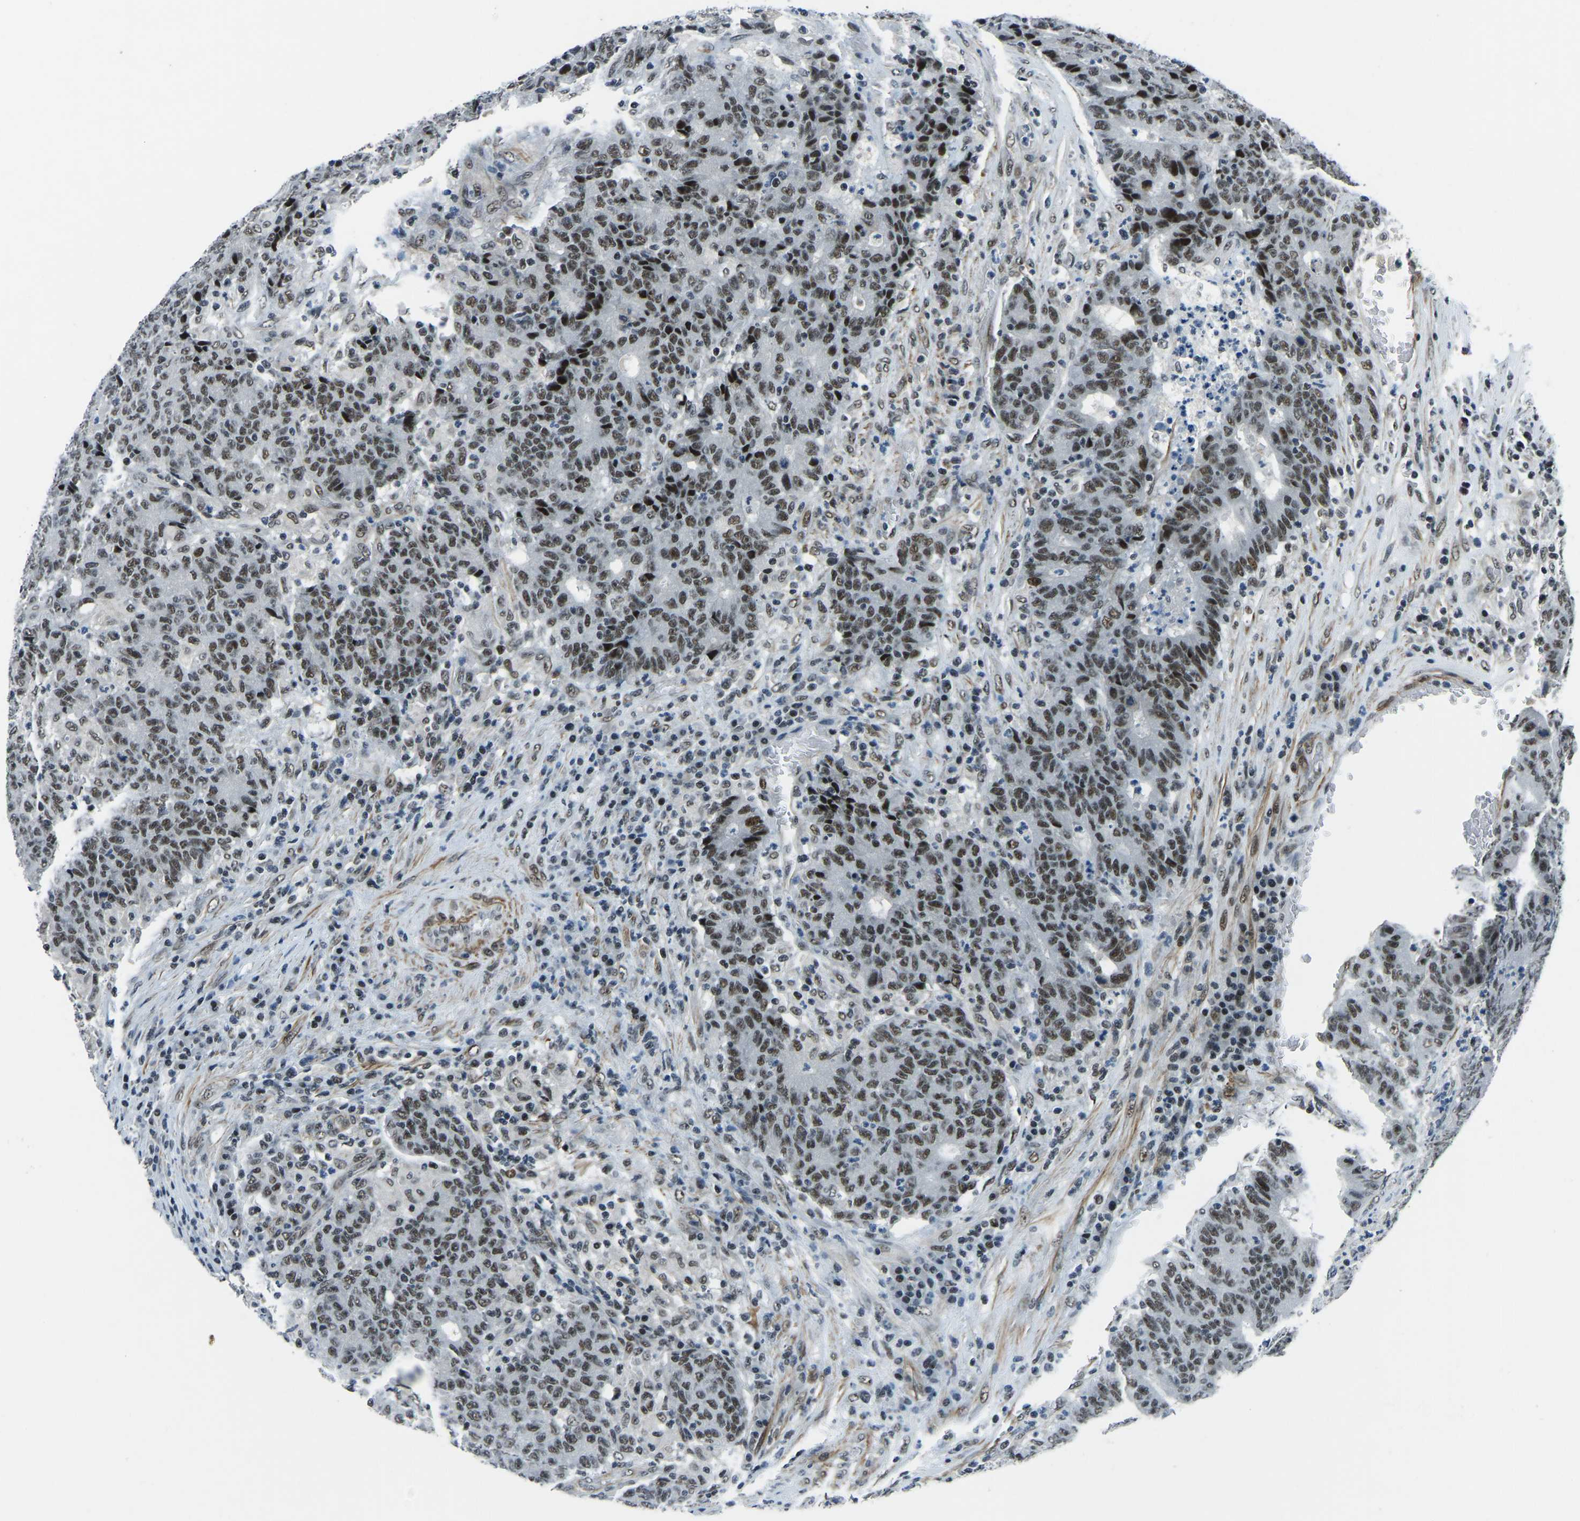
{"staining": {"intensity": "moderate", "quantity": ">75%", "location": "nuclear"}, "tissue": "colorectal cancer", "cell_type": "Tumor cells", "image_type": "cancer", "snomed": [{"axis": "morphology", "description": "Normal tissue, NOS"}, {"axis": "morphology", "description": "Adenocarcinoma, NOS"}, {"axis": "topography", "description": "Colon"}], "caption": "Immunohistochemical staining of colorectal cancer (adenocarcinoma) reveals medium levels of moderate nuclear positivity in about >75% of tumor cells.", "gene": "PRCC", "patient": {"sex": "female", "age": 75}}